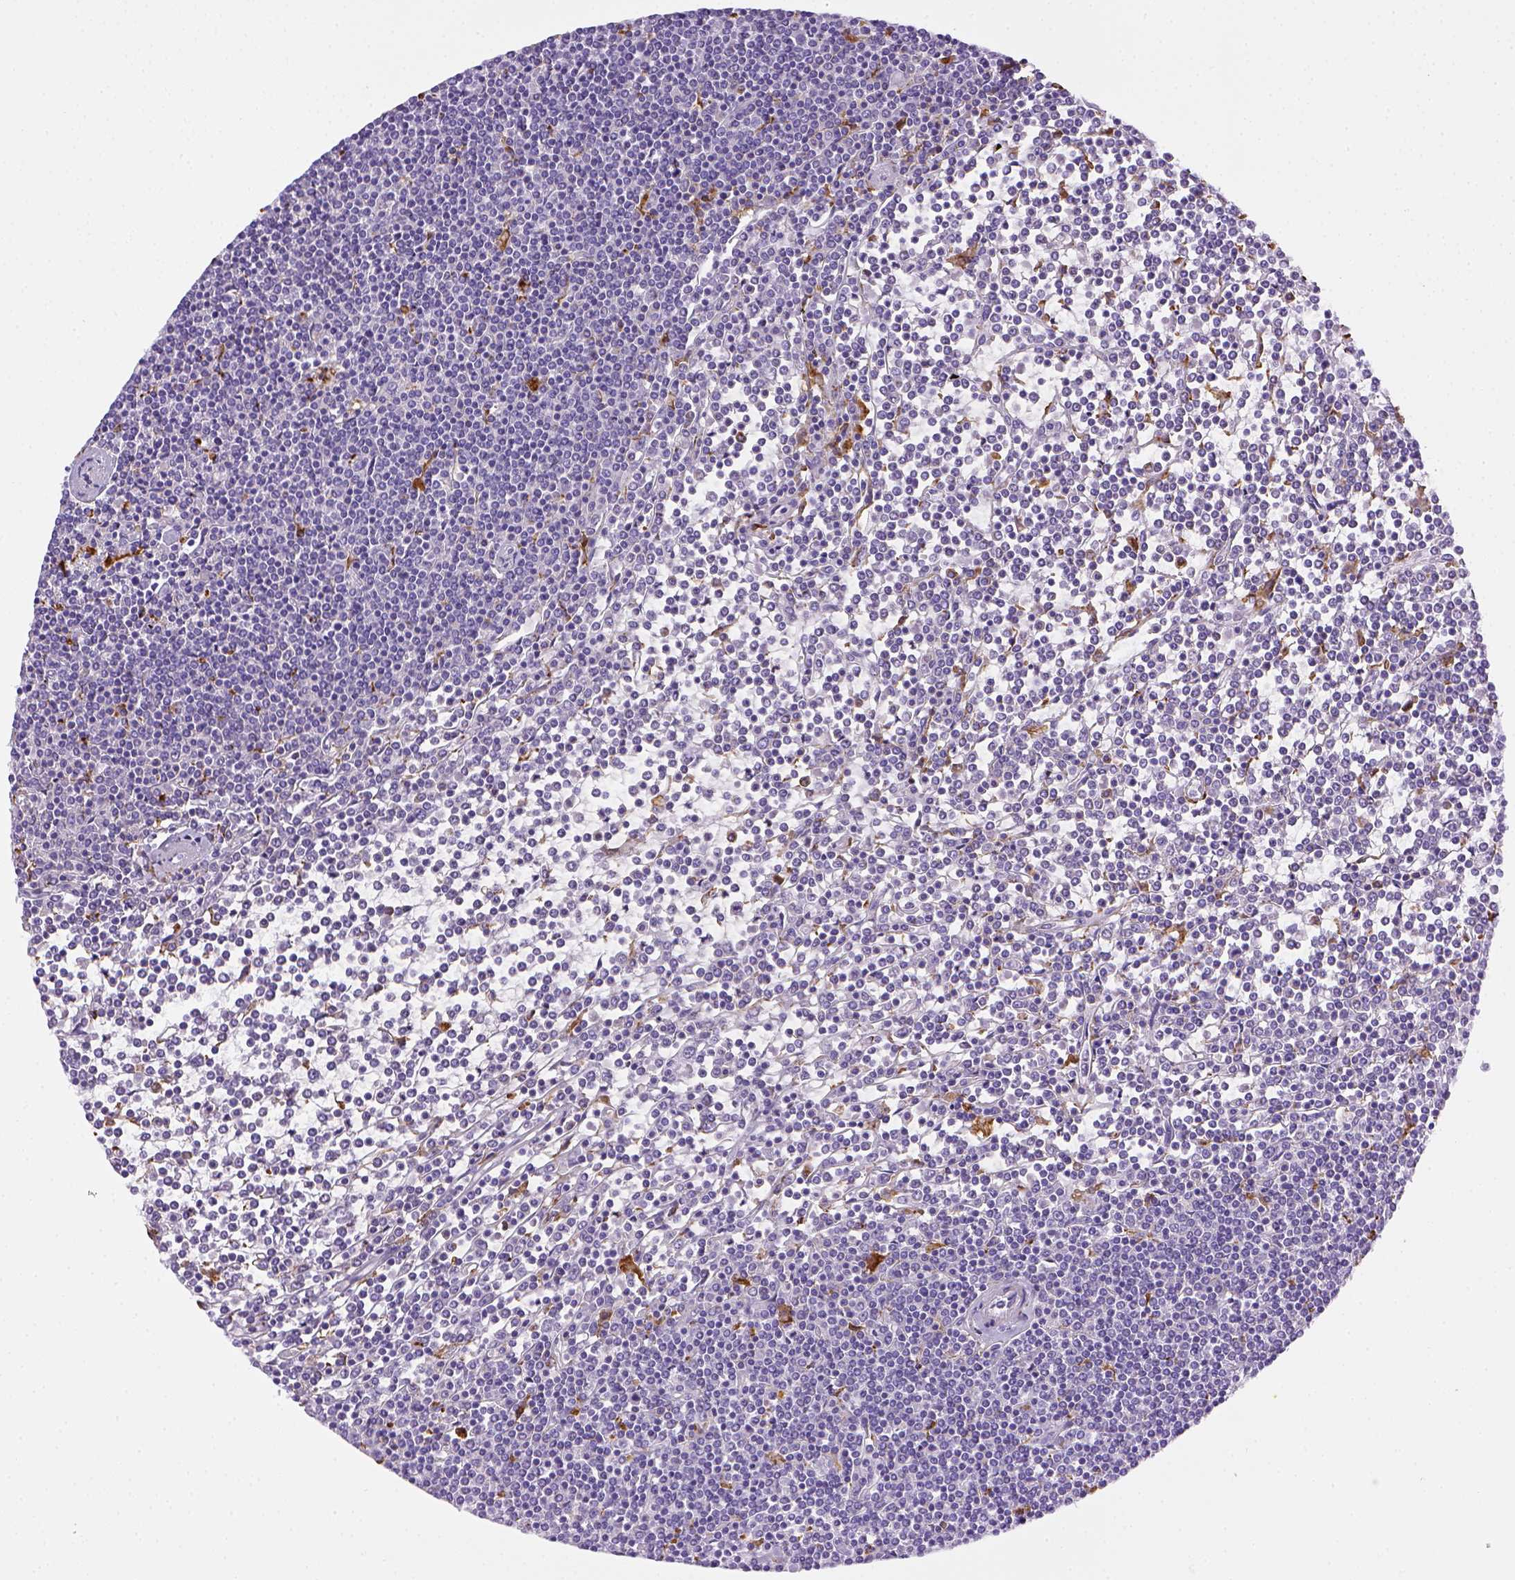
{"staining": {"intensity": "negative", "quantity": "none", "location": "none"}, "tissue": "lymphoma", "cell_type": "Tumor cells", "image_type": "cancer", "snomed": [{"axis": "morphology", "description": "Malignant lymphoma, non-Hodgkin's type, Low grade"}, {"axis": "topography", "description": "Spleen"}], "caption": "Protein analysis of lymphoma reveals no significant expression in tumor cells.", "gene": "CD68", "patient": {"sex": "female", "age": 19}}